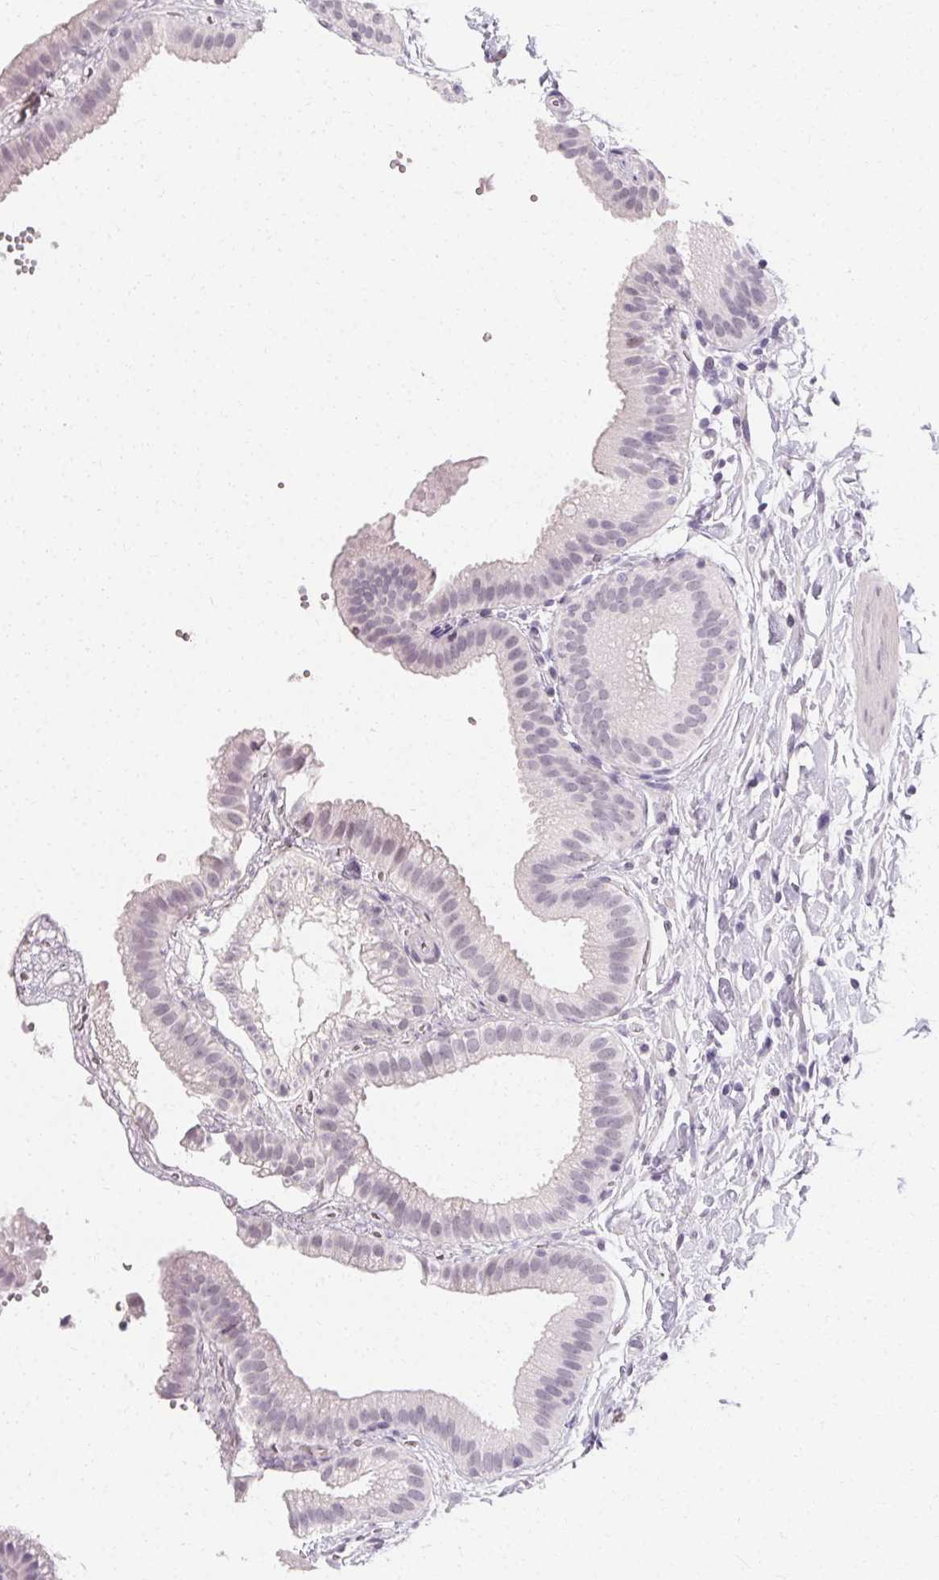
{"staining": {"intensity": "negative", "quantity": "none", "location": "none"}, "tissue": "gallbladder", "cell_type": "Glandular cells", "image_type": "normal", "snomed": [{"axis": "morphology", "description": "Normal tissue, NOS"}, {"axis": "topography", "description": "Gallbladder"}], "caption": "A high-resolution image shows IHC staining of normal gallbladder, which demonstrates no significant staining in glandular cells.", "gene": "SYNPR", "patient": {"sex": "female", "age": 63}}